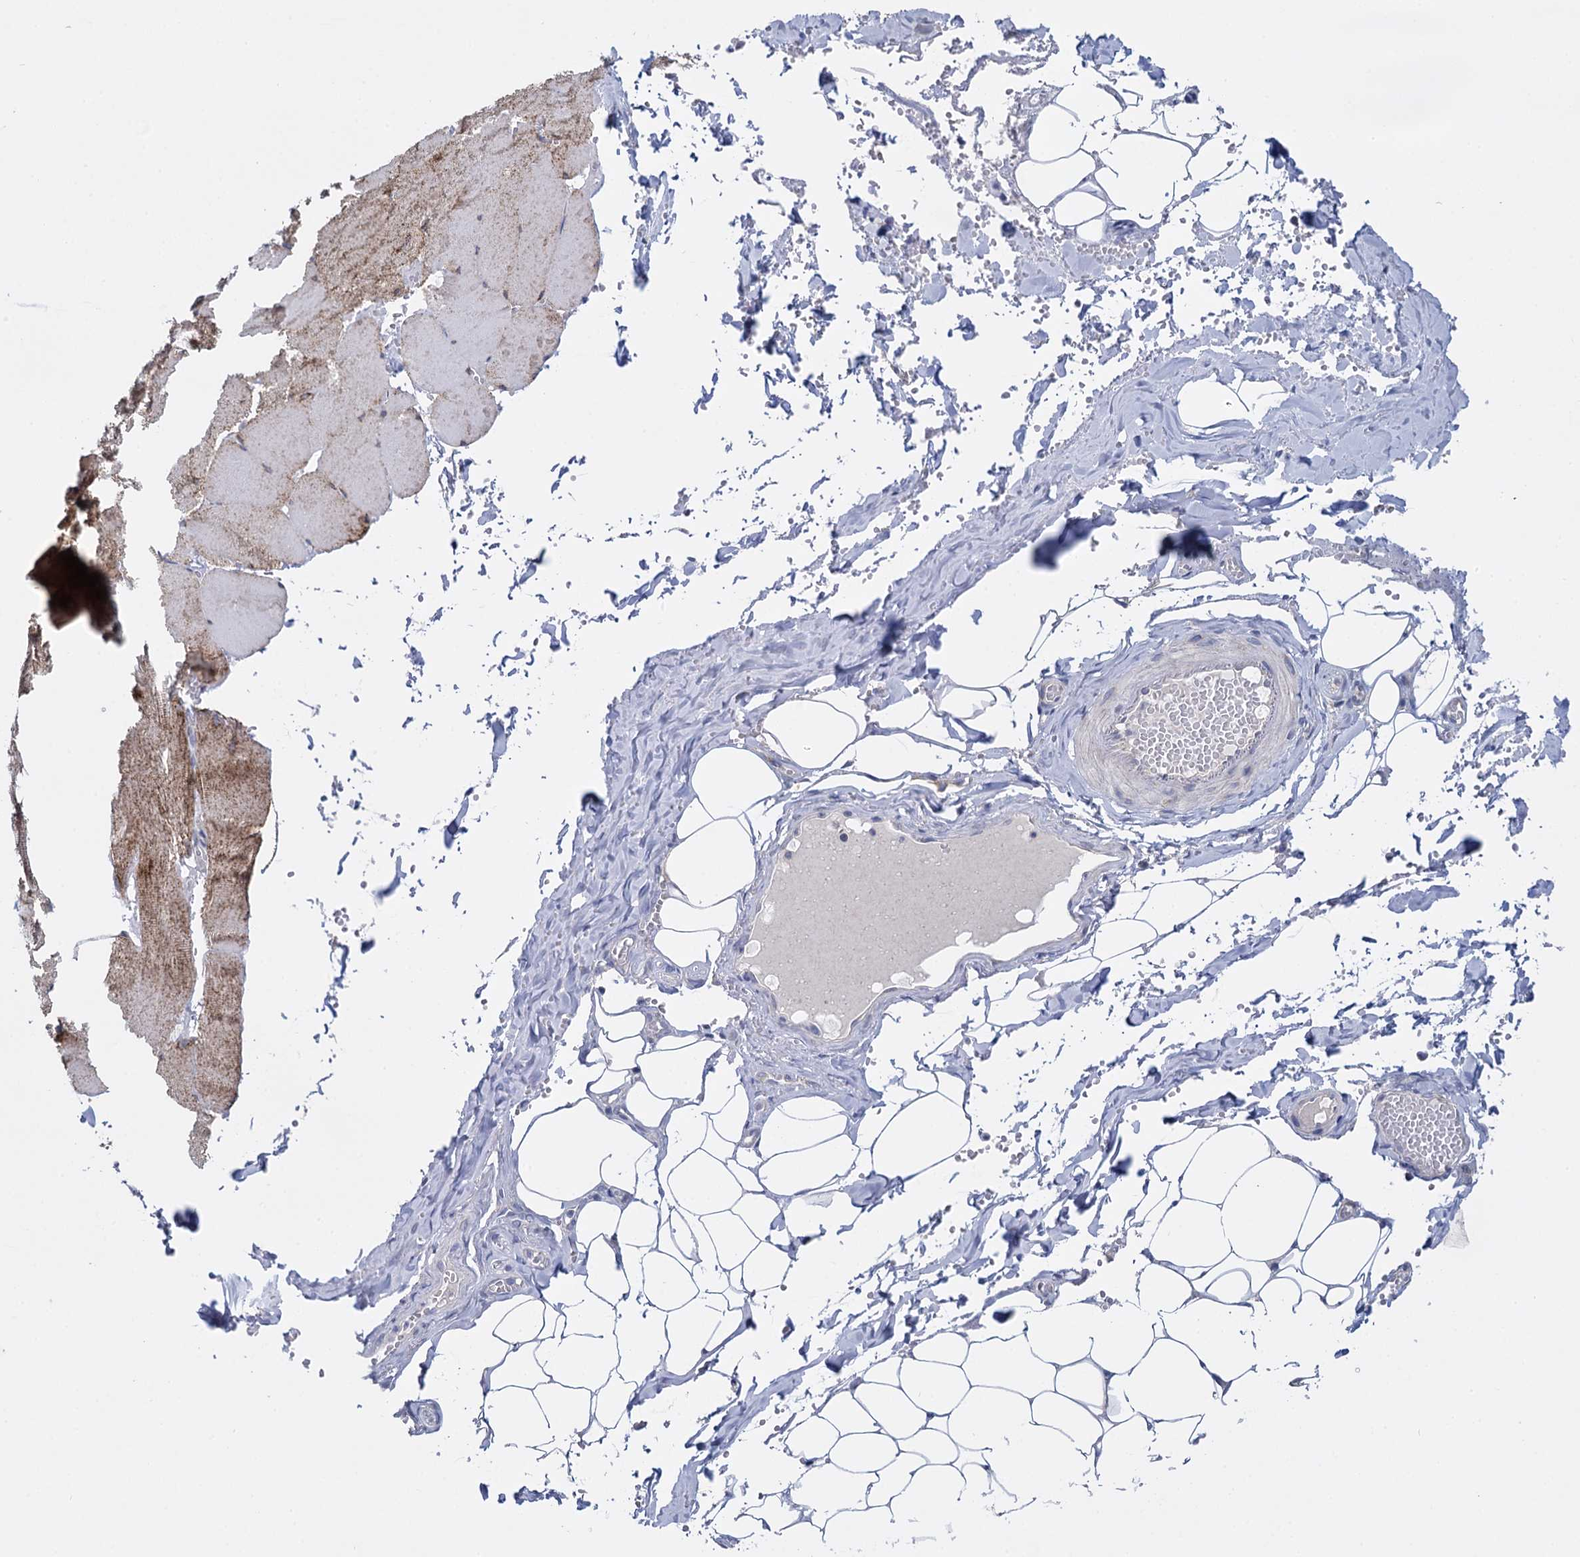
{"staining": {"intensity": "negative", "quantity": "none", "location": "none"}, "tissue": "adipose tissue", "cell_type": "Adipocytes", "image_type": "normal", "snomed": [{"axis": "morphology", "description": "Normal tissue, NOS"}, {"axis": "topography", "description": "Skeletal muscle"}, {"axis": "topography", "description": "Peripheral nerve tissue"}], "caption": "IHC micrograph of unremarkable adipose tissue stained for a protein (brown), which reveals no staining in adipocytes. (Immunohistochemistry (ihc), brightfield microscopy, high magnification).", "gene": "GSTM2", "patient": {"sex": "female", "age": 55}}